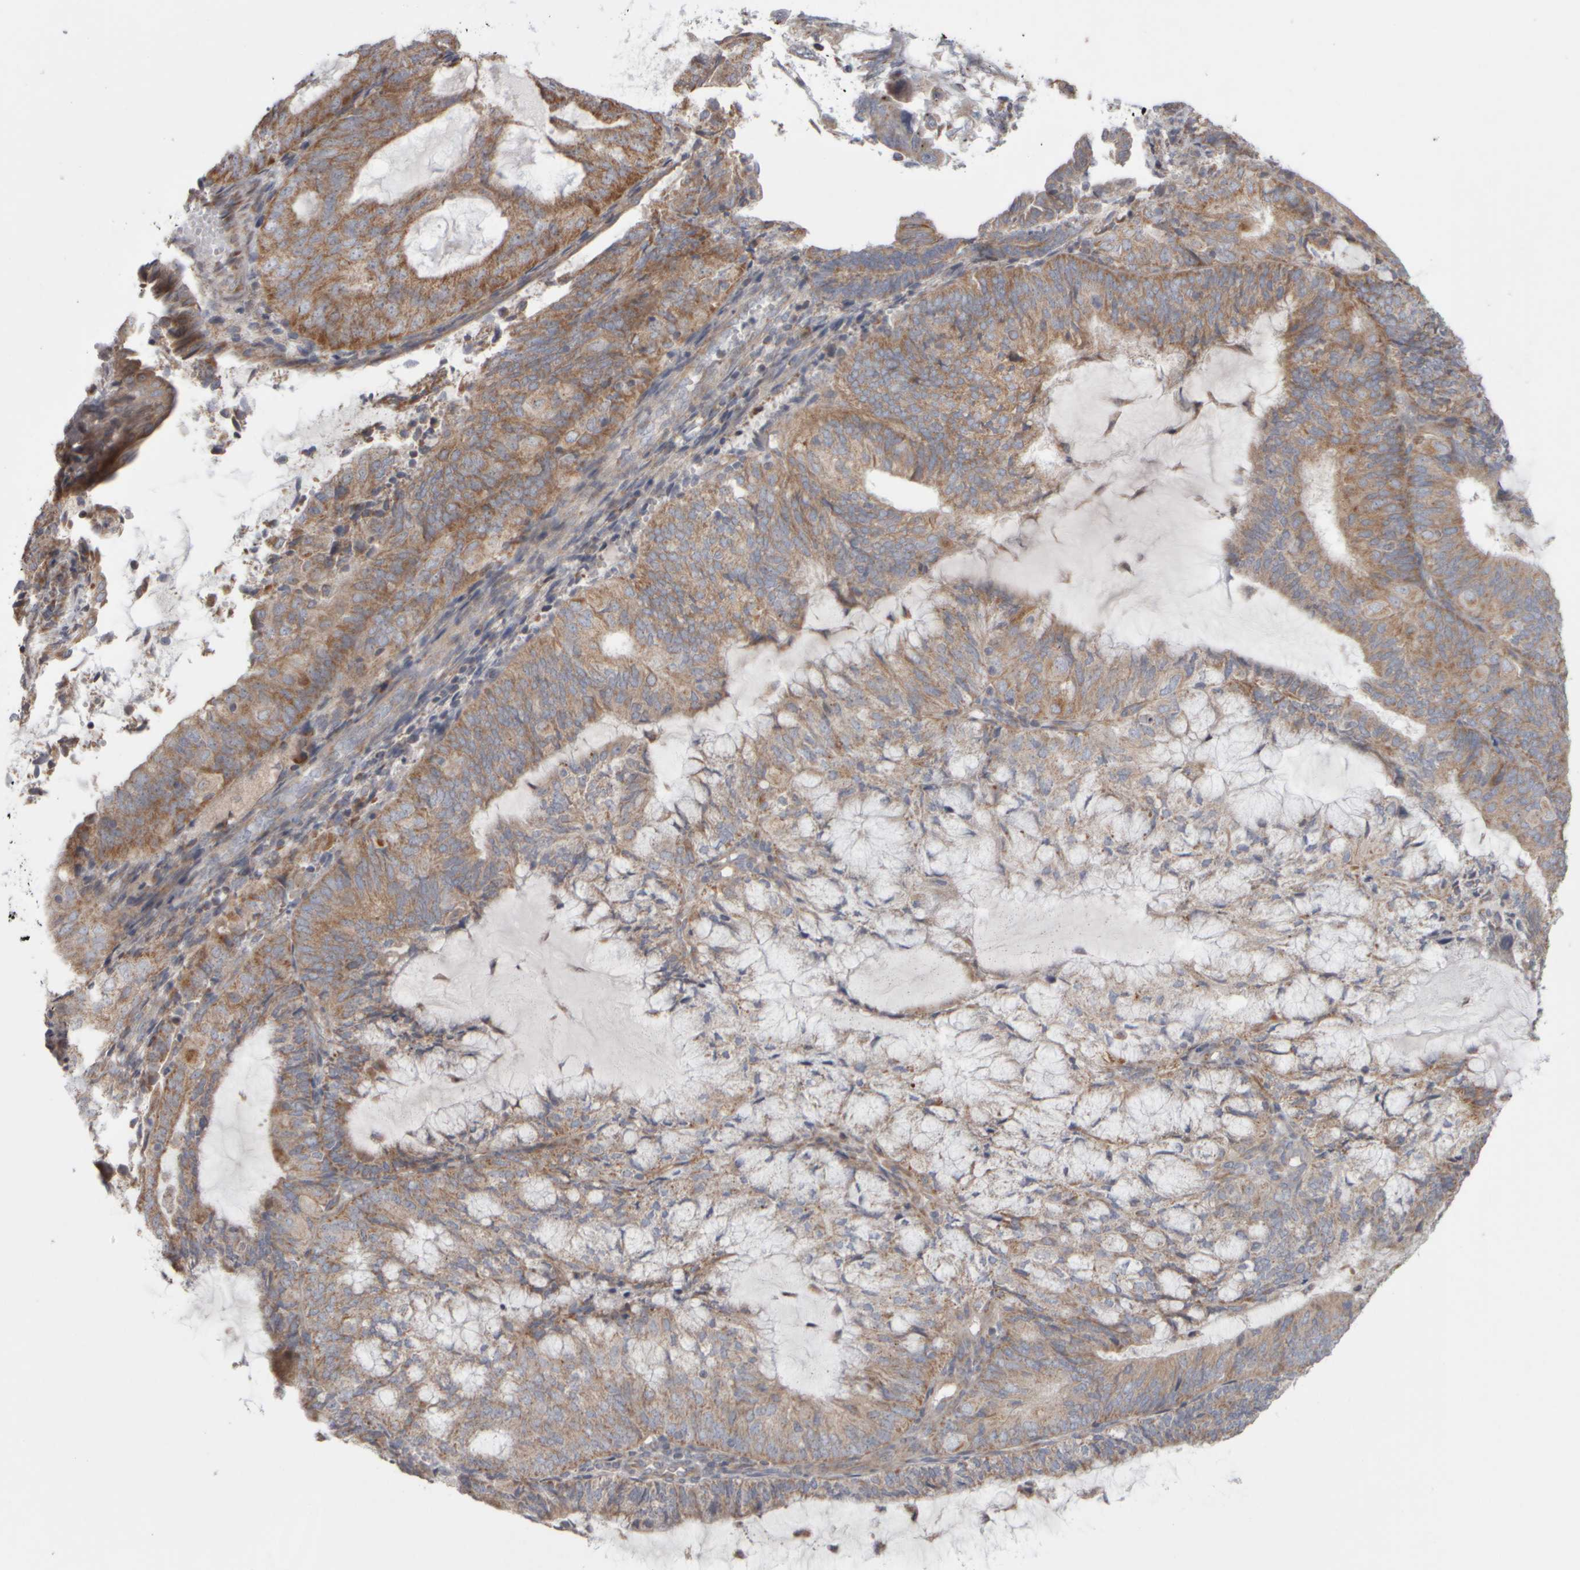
{"staining": {"intensity": "moderate", "quantity": "25%-75%", "location": "cytoplasmic/membranous"}, "tissue": "endometrial cancer", "cell_type": "Tumor cells", "image_type": "cancer", "snomed": [{"axis": "morphology", "description": "Adenocarcinoma, NOS"}, {"axis": "topography", "description": "Endometrium"}], "caption": "Protein staining of endometrial adenocarcinoma tissue displays moderate cytoplasmic/membranous expression in approximately 25%-75% of tumor cells. Nuclei are stained in blue.", "gene": "SCO1", "patient": {"sex": "female", "age": 81}}